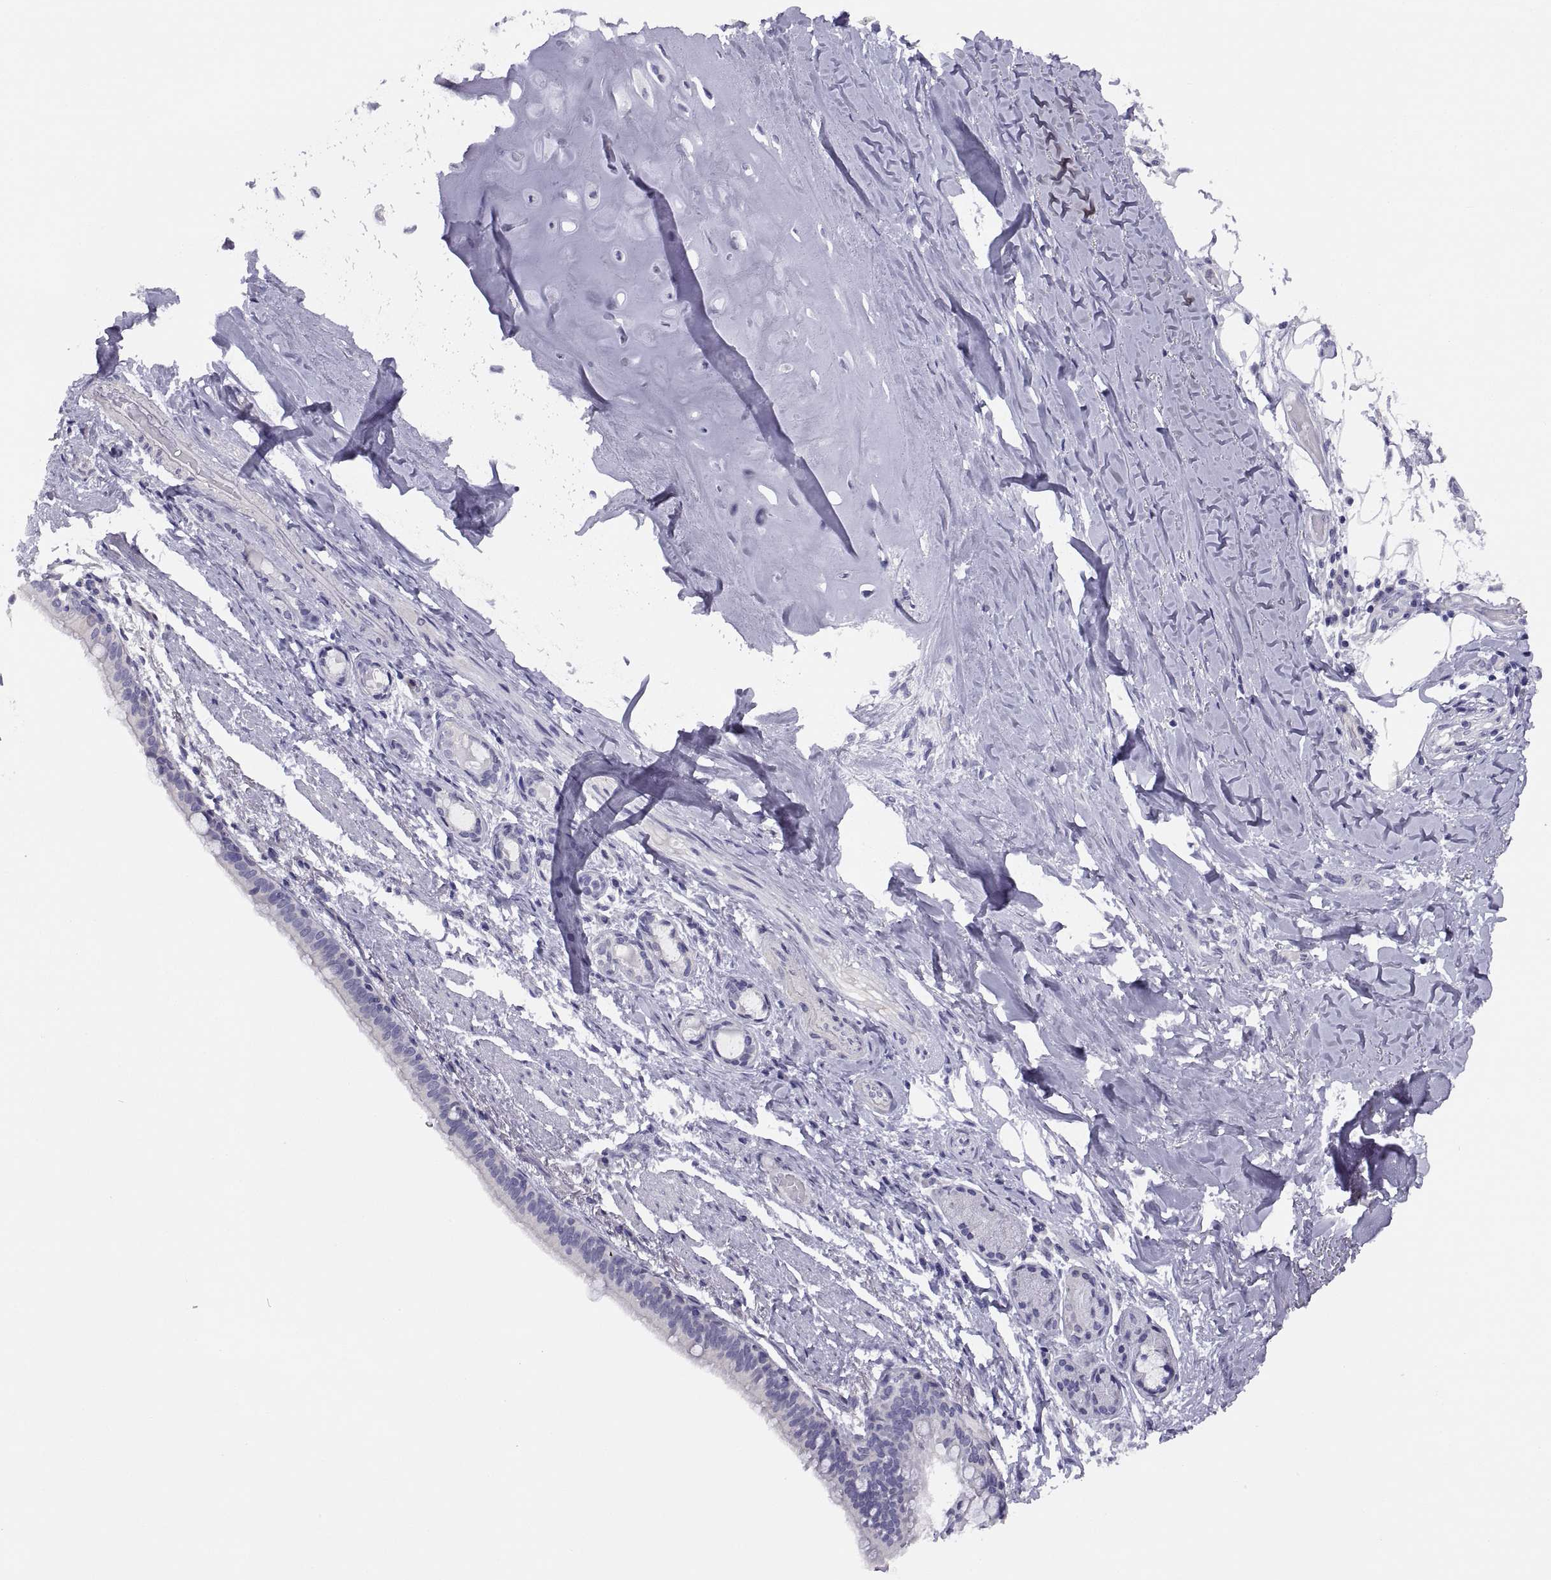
{"staining": {"intensity": "negative", "quantity": "none", "location": "none"}, "tissue": "bronchus", "cell_type": "Respiratory epithelial cells", "image_type": "normal", "snomed": [{"axis": "morphology", "description": "Normal tissue, NOS"}, {"axis": "morphology", "description": "Squamous cell carcinoma, NOS"}, {"axis": "topography", "description": "Bronchus"}, {"axis": "topography", "description": "Lung"}], "caption": "Respiratory epithelial cells show no significant positivity in benign bronchus. Nuclei are stained in blue.", "gene": "STRC", "patient": {"sex": "male", "age": 69}}